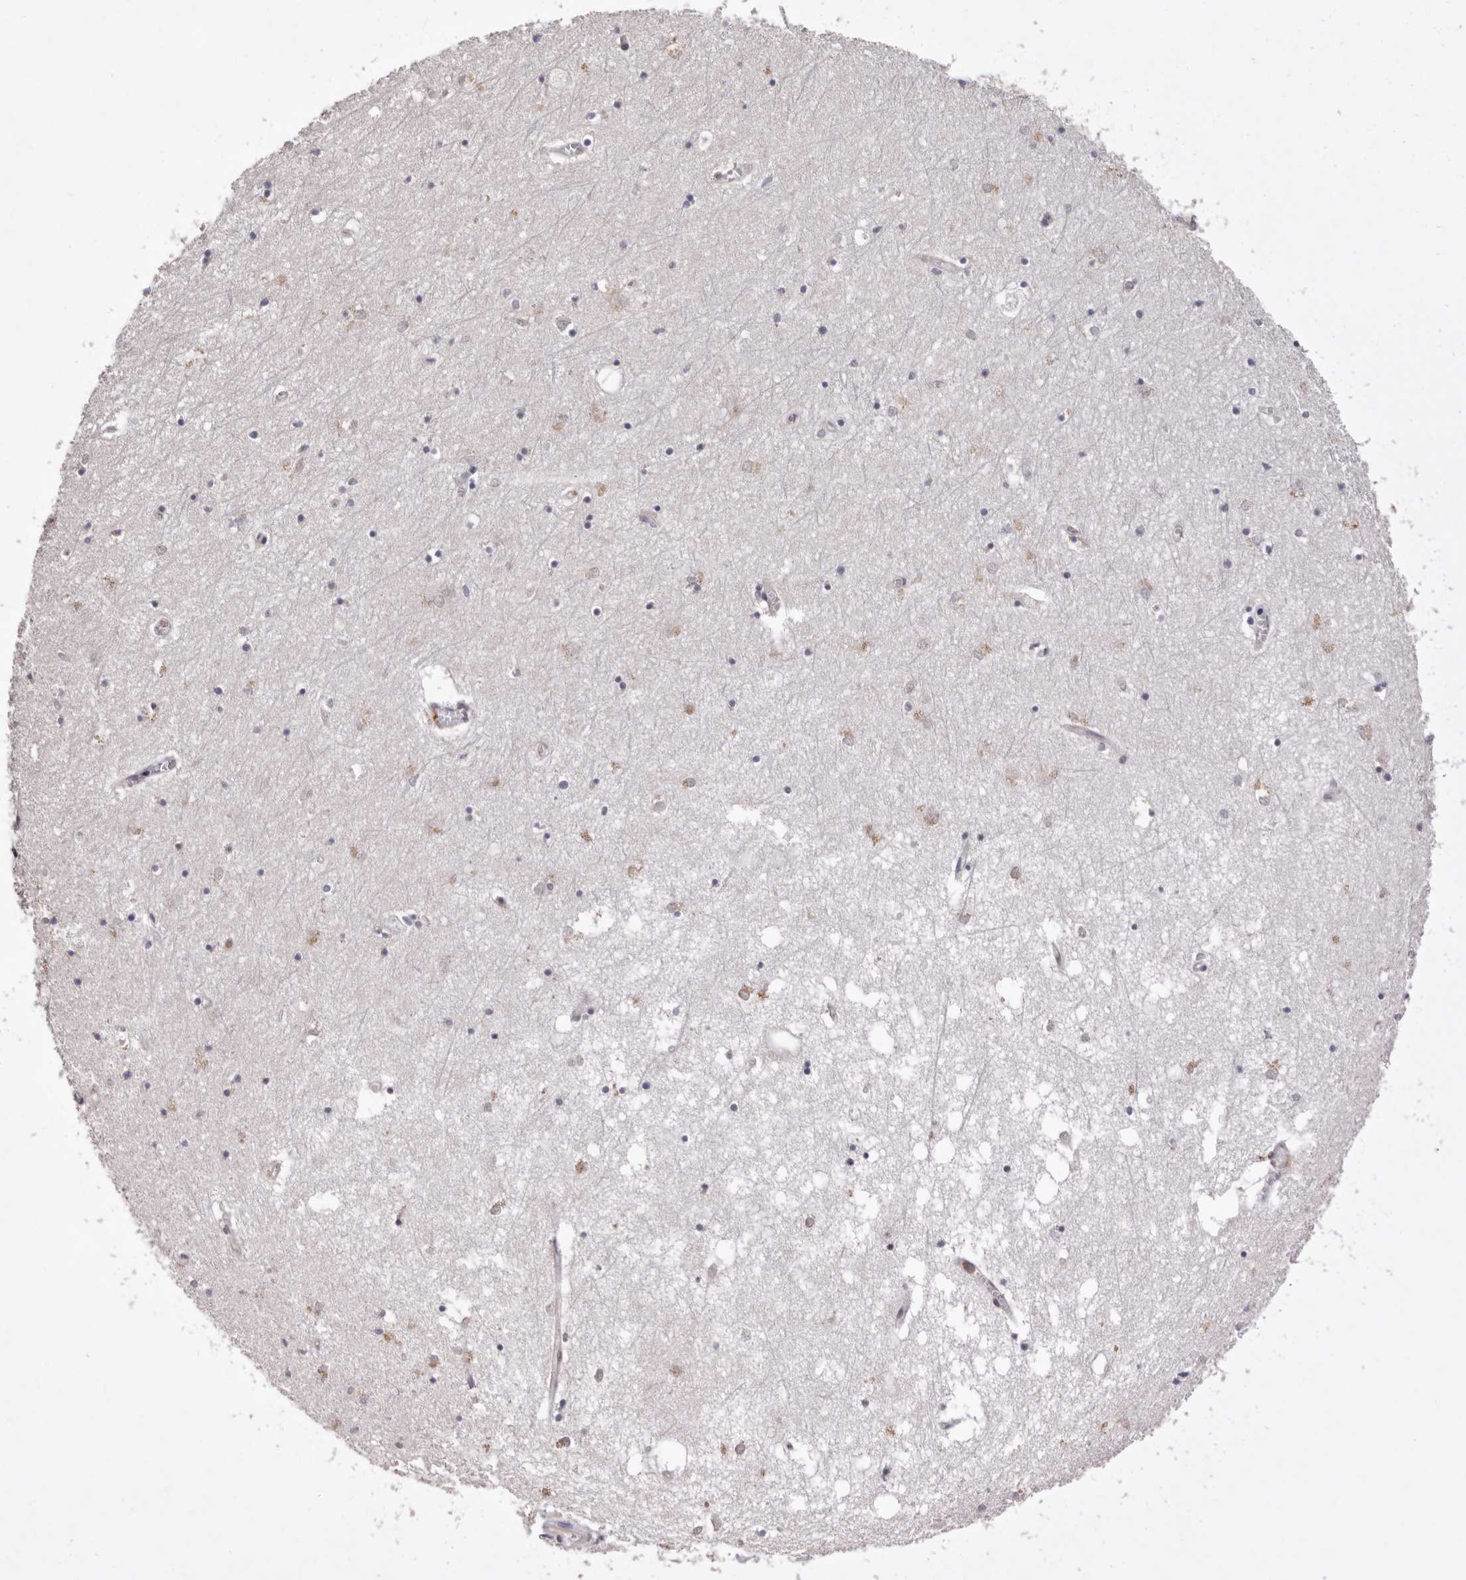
{"staining": {"intensity": "weak", "quantity": "<25%", "location": "cytoplasmic/membranous"}, "tissue": "hippocampus", "cell_type": "Glial cells", "image_type": "normal", "snomed": [{"axis": "morphology", "description": "Normal tissue, NOS"}, {"axis": "topography", "description": "Hippocampus"}], "caption": "Immunohistochemistry histopathology image of benign hippocampus stained for a protein (brown), which shows no staining in glial cells. (Stains: DAB immunohistochemistry (IHC) with hematoxylin counter stain, Microscopy: brightfield microscopy at high magnification).", "gene": "SULT1E1", "patient": {"sex": "male", "age": 70}}